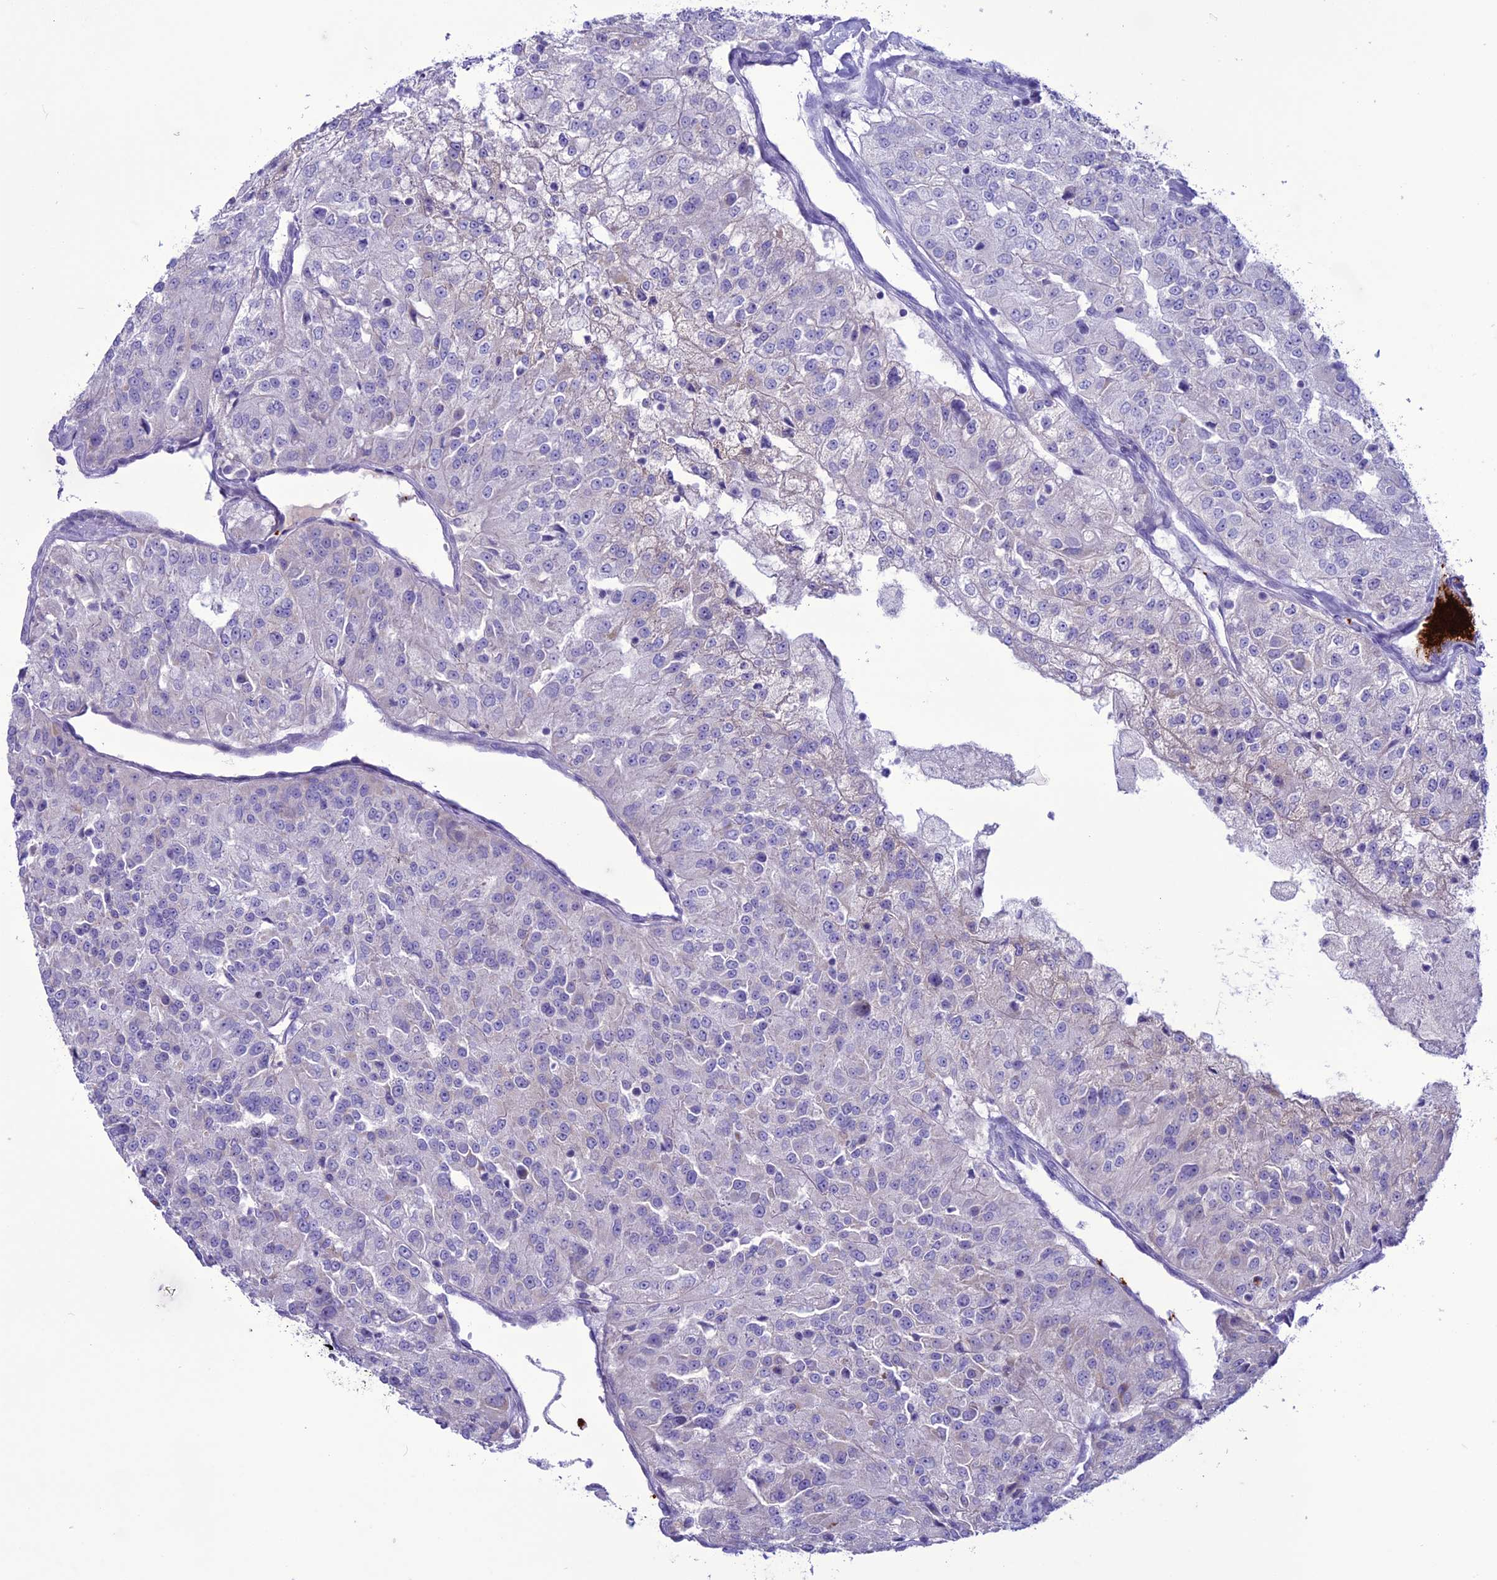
{"staining": {"intensity": "moderate", "quantity": "<25%", "location": "cytoplasmic/membranous"}, "tissue": "renal cancer", "cell_type": "Tumor cells", "image_type": "cancer", "snomed": [{"axis": "morphology", "description": "Adenocarcinoma, NOS"}, {"axis": "topography", "description": "Kidney"}], "caption": "A brown stain highlights moderate cytoplasmic/membranous staining of a protein in renal cancer (adenocarcinoma) tumor cells. (Stains: DAB in brown, nuclei in blue, Microscopy: brightfield microscopy at high magnification).", "gene": "C21orf140", "patient": {"sex": "female", "age": 63}}